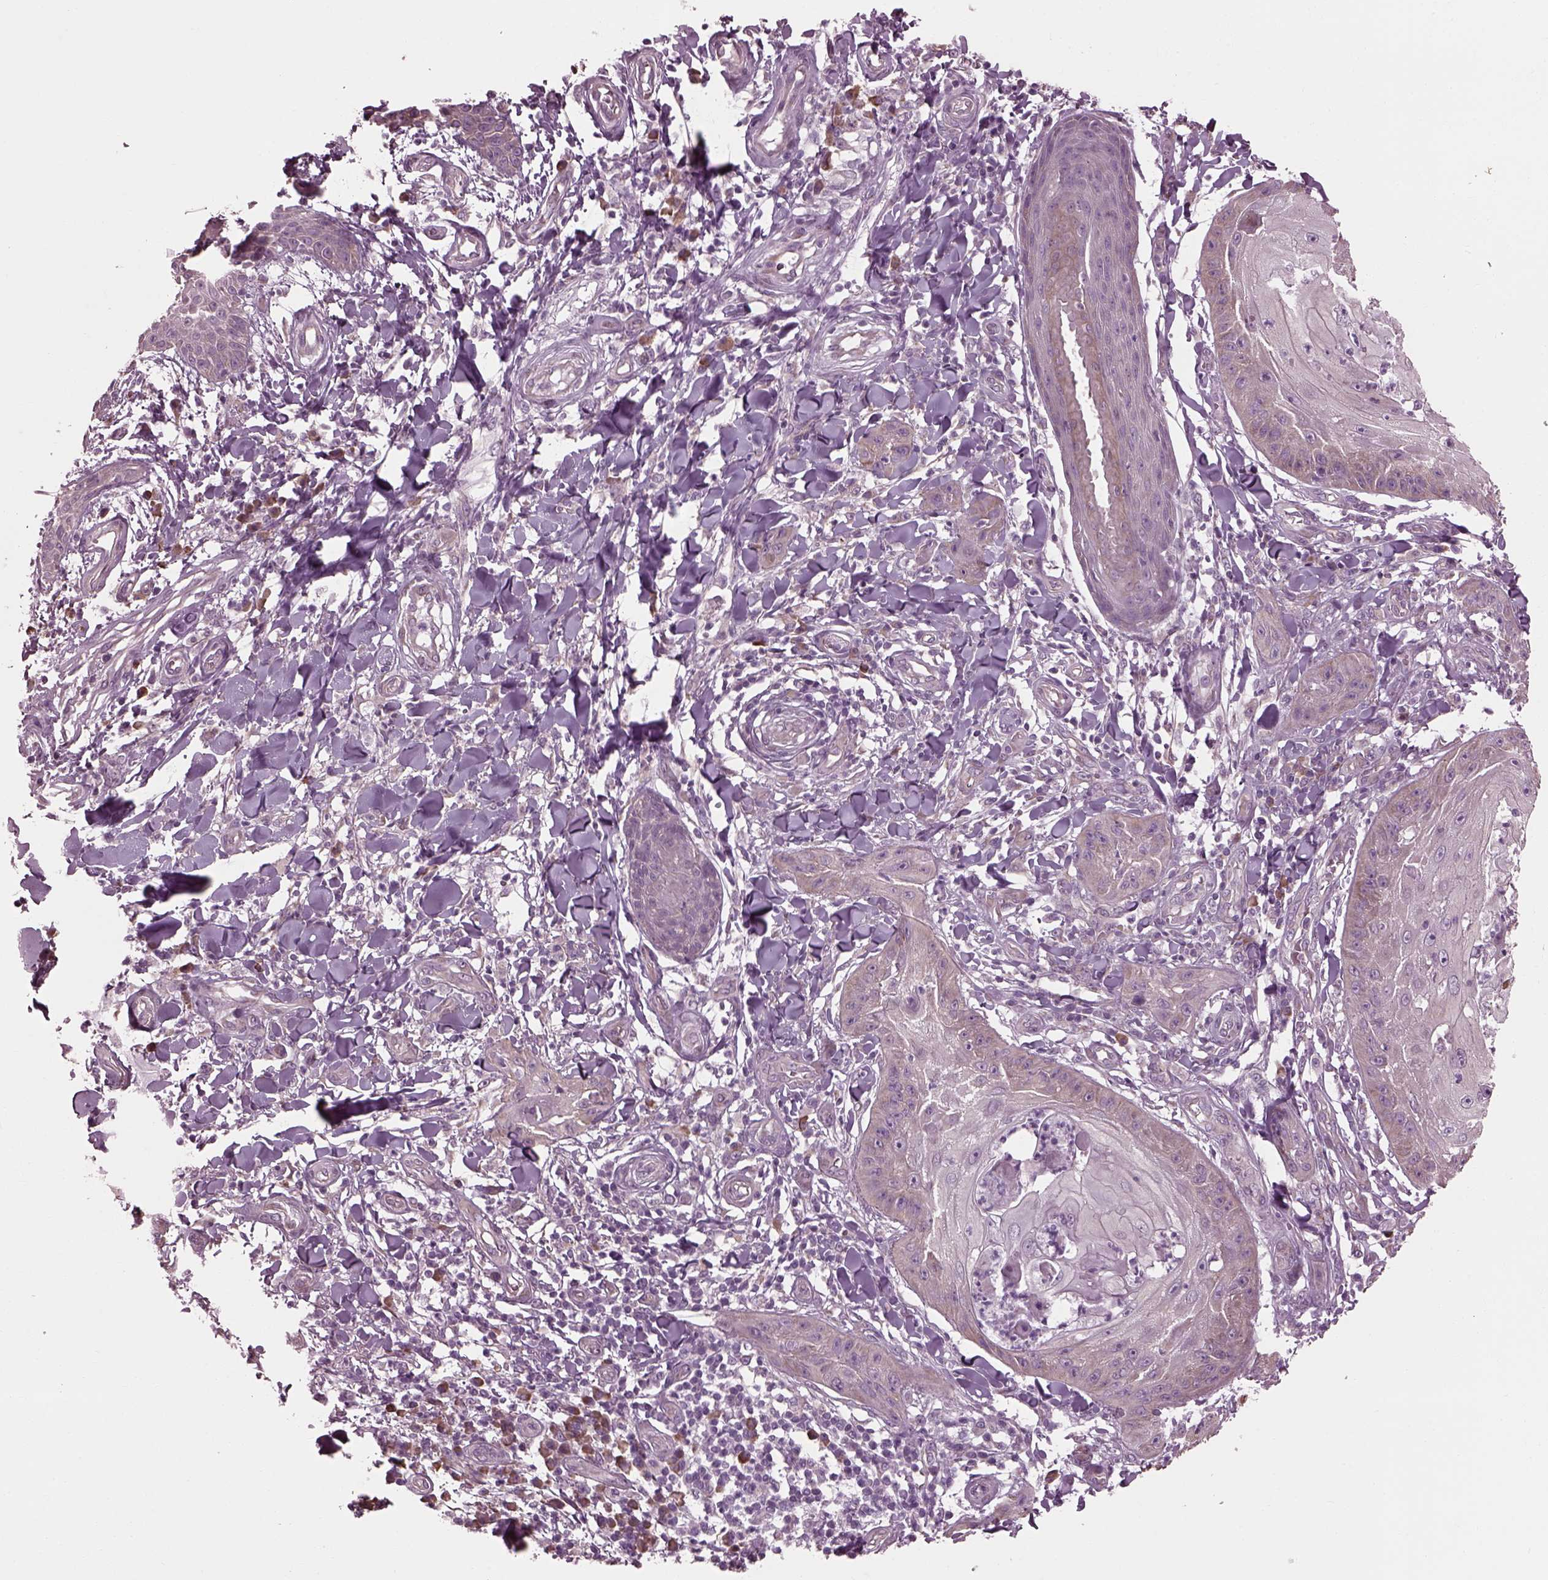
{"staining": {"intensity": "weak", "quantity": "25%-75%", "location": "cytoplasmic/membranous"}, "tissue": "skin cancer", "cell_type": "Tumor cells", "image_type": "cancer", "snomed": [{"axis": "morphology", "description": "Squamous cell carcinoma, NOS"}, {"axis": "topography", "description": "Skin"}], "caption": "This histopathology image demonstrates immunohistochemistry (IHC) staining of skin squamous cell carcinoma, with low weak cytoplasmic/membranous staining in about 25%-75% of tumor cells.", "gene": "CABP5", "patient": {"sex": "male", "age": 70}}